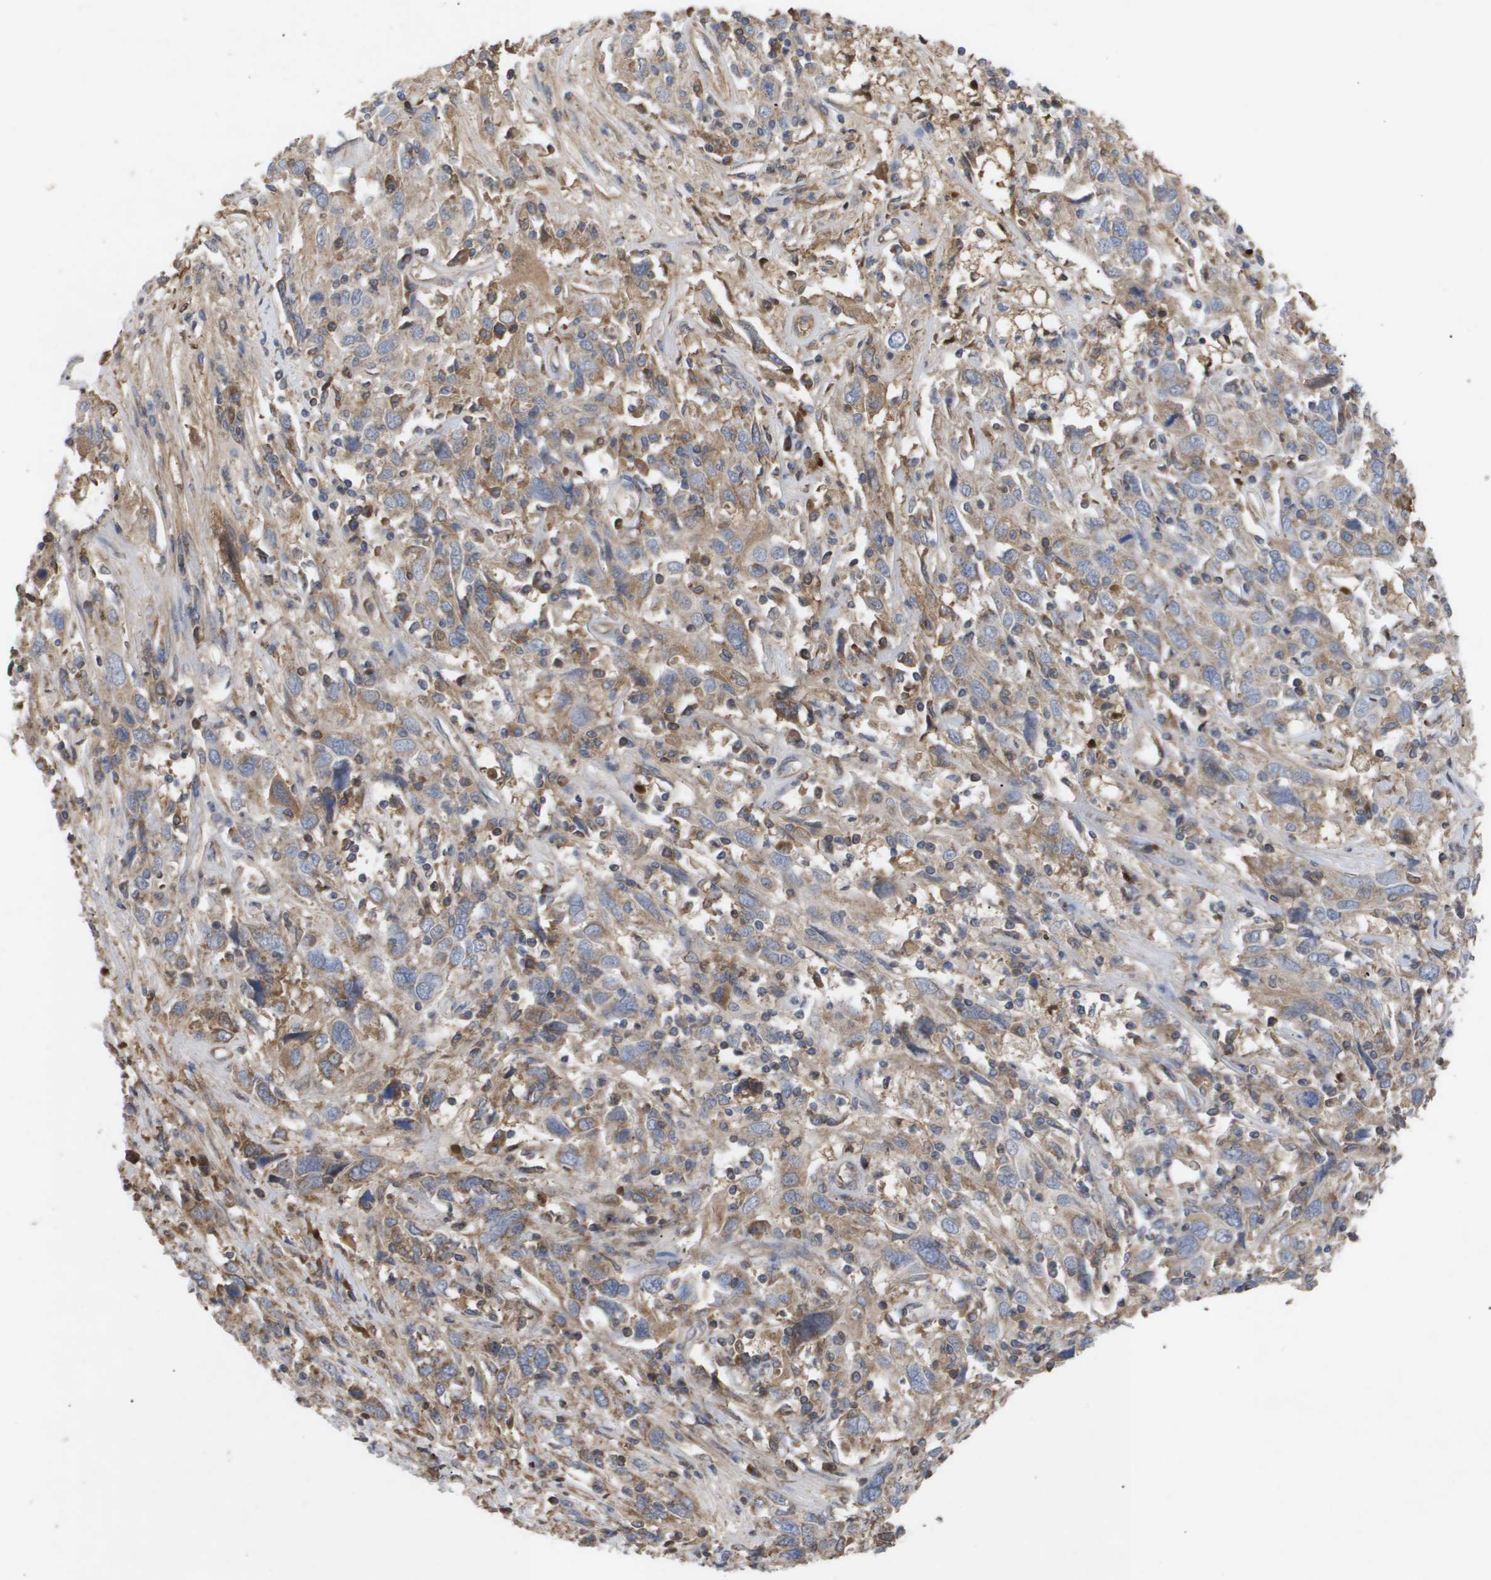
{"staining": {"intensity": "moderate", "quantity": ">75%", "location": "cytoplasmic/membranous"}, "tissue": "cervical cancer", "cell_type": "Tumor cells", "image_type": "cancer", "snomed": [{"axis": "morphology", "description": "Squamous cell carcinoma, NOS"}, {"axis": "topography", "description": "Cervix"}], "caption": "Immunohistochemical staining of cervical cancer reveals medium levels of moderate cytoplasmic/membranous positivity in about >75% of tumor cells.", "gene": "TNS1", "patient": {"sex": "female", "age": 46}}